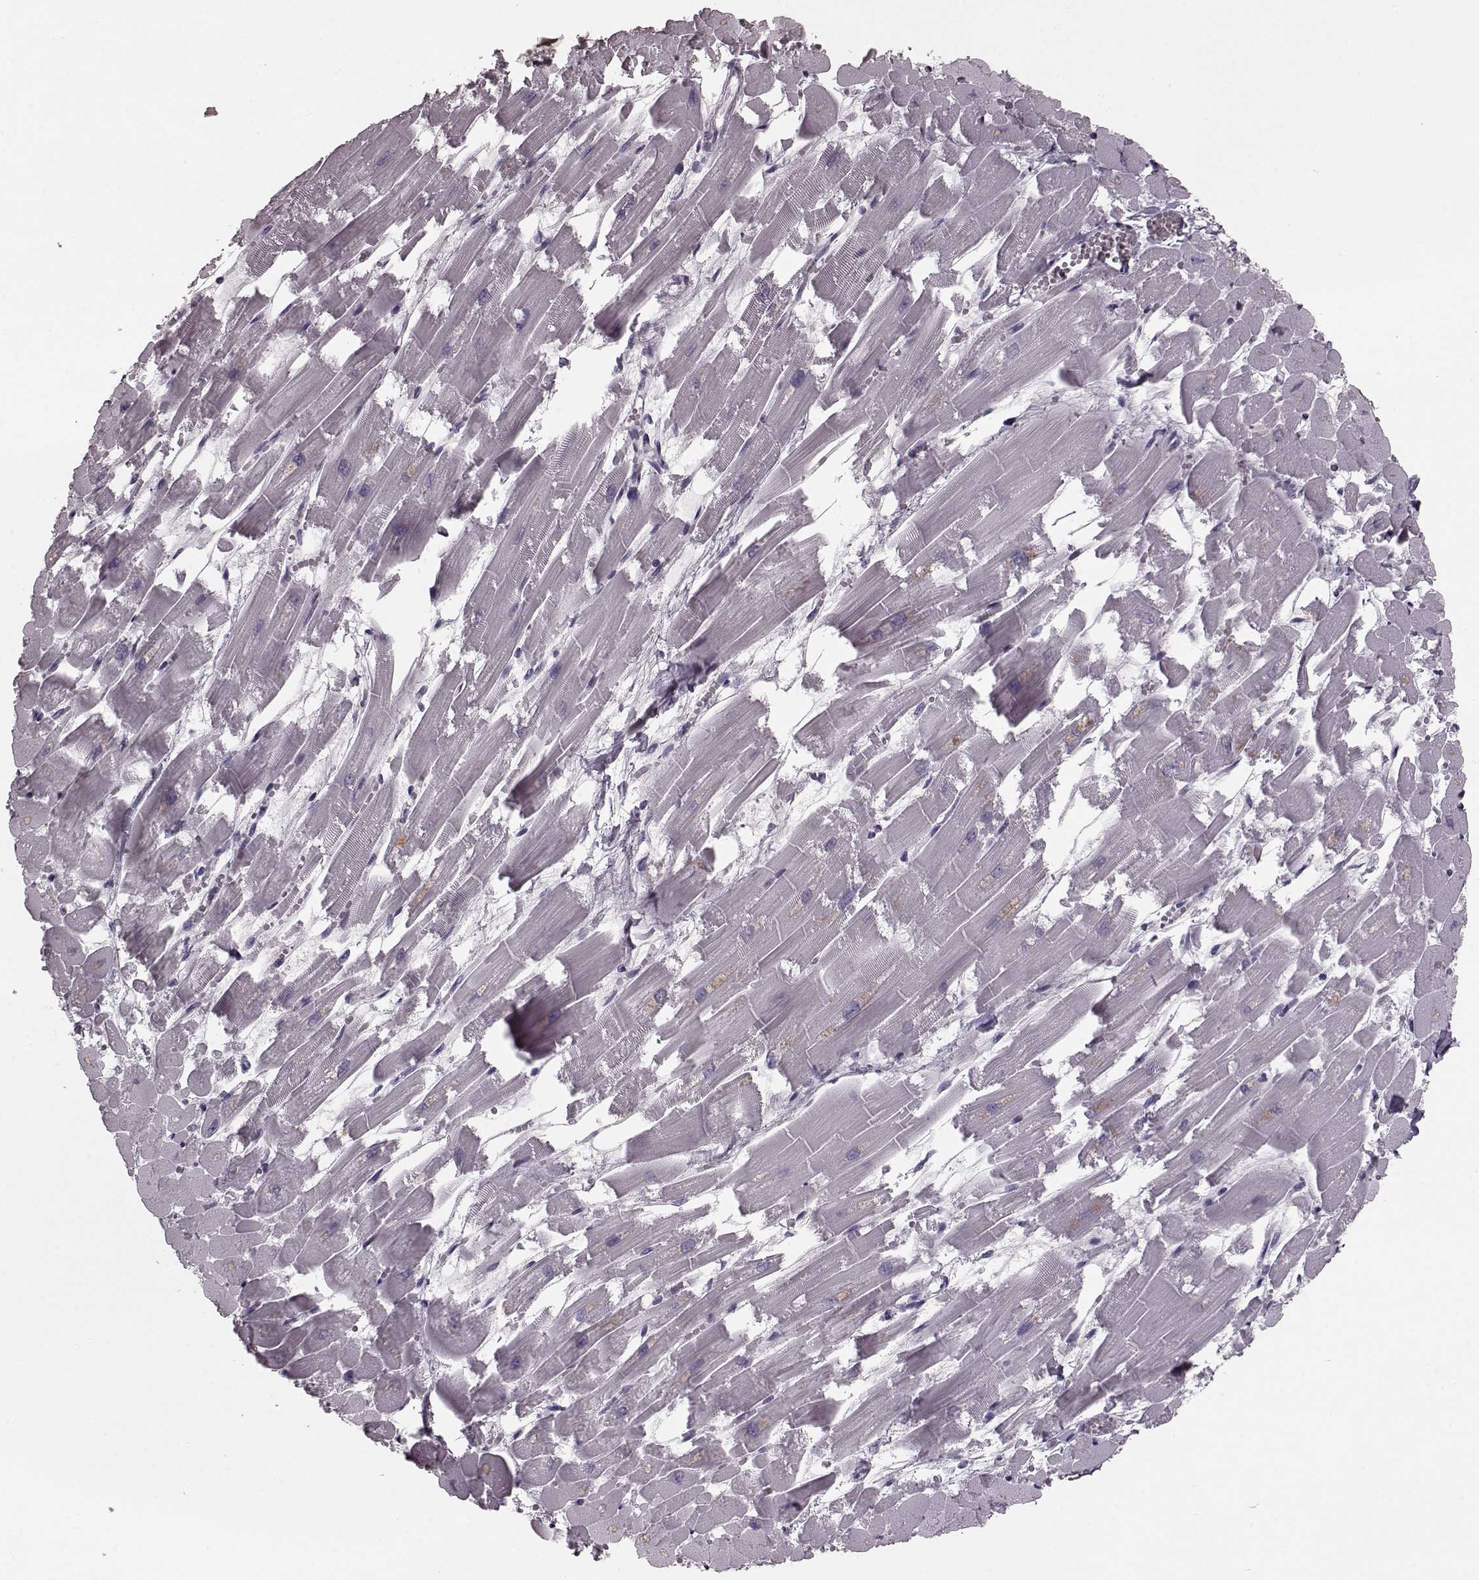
{"staining": {"intensity": "negative", "quantity": "none", "location": "none"}, "tissue": "heart muscle", "cell_type": "Cardiomyocytes", "image_type": "normal", "snomed": [{"axis": "morphology", "description": "Normal tissue, NOS"}, {"axis": "topography", "description": "Heart"}], "caption": "IHC photomicrograph of benign heart muscle: human heart muscle stained with DAB reveals no significant protein staining in cardiomyocytes. (Brightfield microscopy of DAB (3,3'-diaminobenzidine) IHC at high magnification).", "gene": "CST7", "patient": {"sex": "female", "age": 52}}